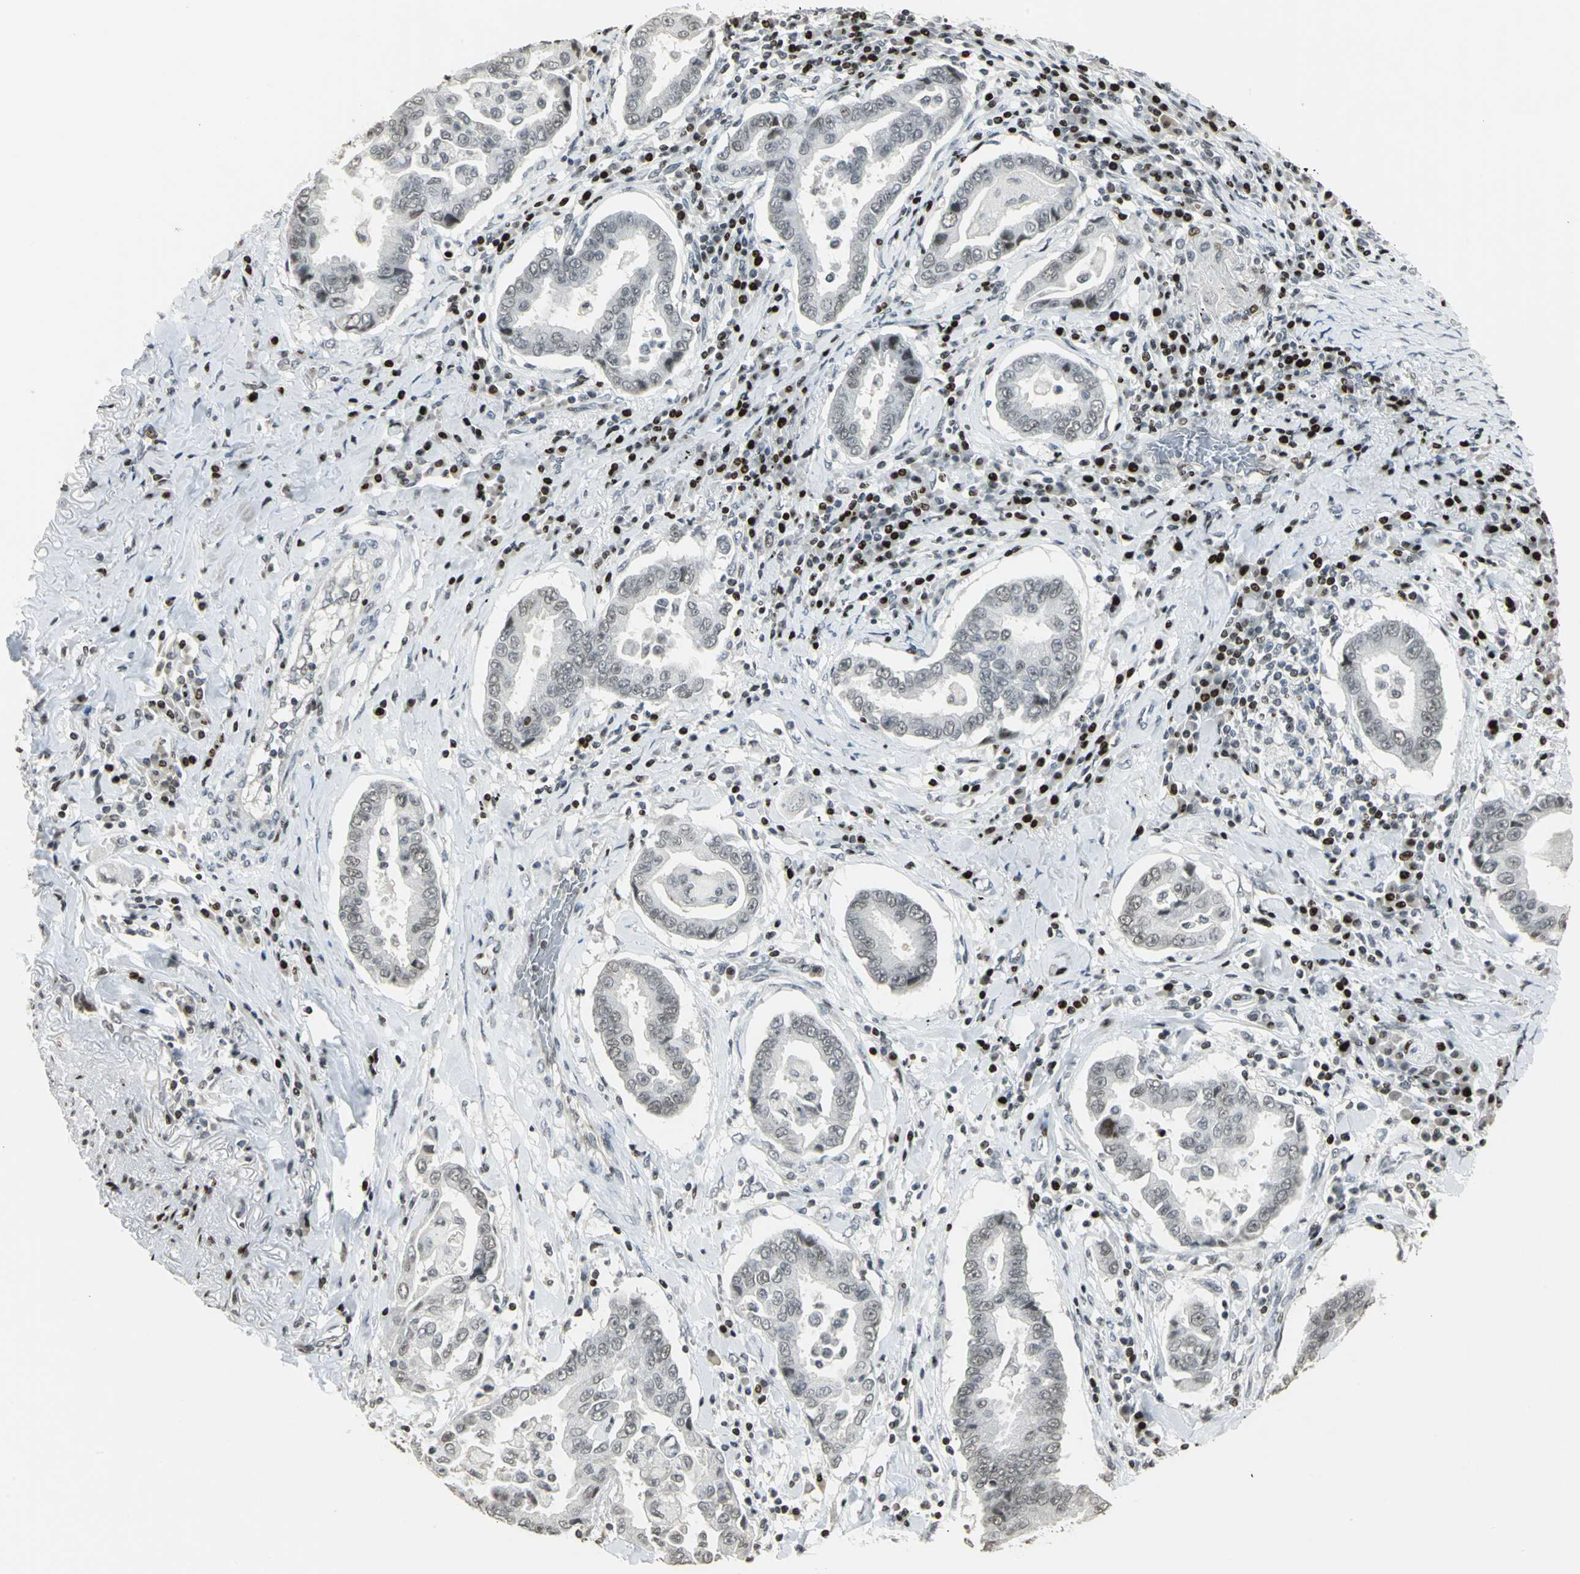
{"staining": {"intensity": "negative", "quantity": "none", "location": "none"}, "tissue": "lung cancer", "cell_type": "Tumor cells", "image_type": "cancer", "snomed": [{"axis": "morphology", "description": "Normal tissue, NOS"}, {"axis": "morphology", "description": "Inflammation, NOS"}, {"axis": "morphology", "description": "Adenocarcinoma, NOS"}, {"axis": "topography", "description": "Lung"}], "caption": "Lung adenocarcinoma was stained to show a protein in brown. There is no significant expression in tumor cells.", "gene": "KDM1A", "patient": {"sex": "female", "age": 64}}